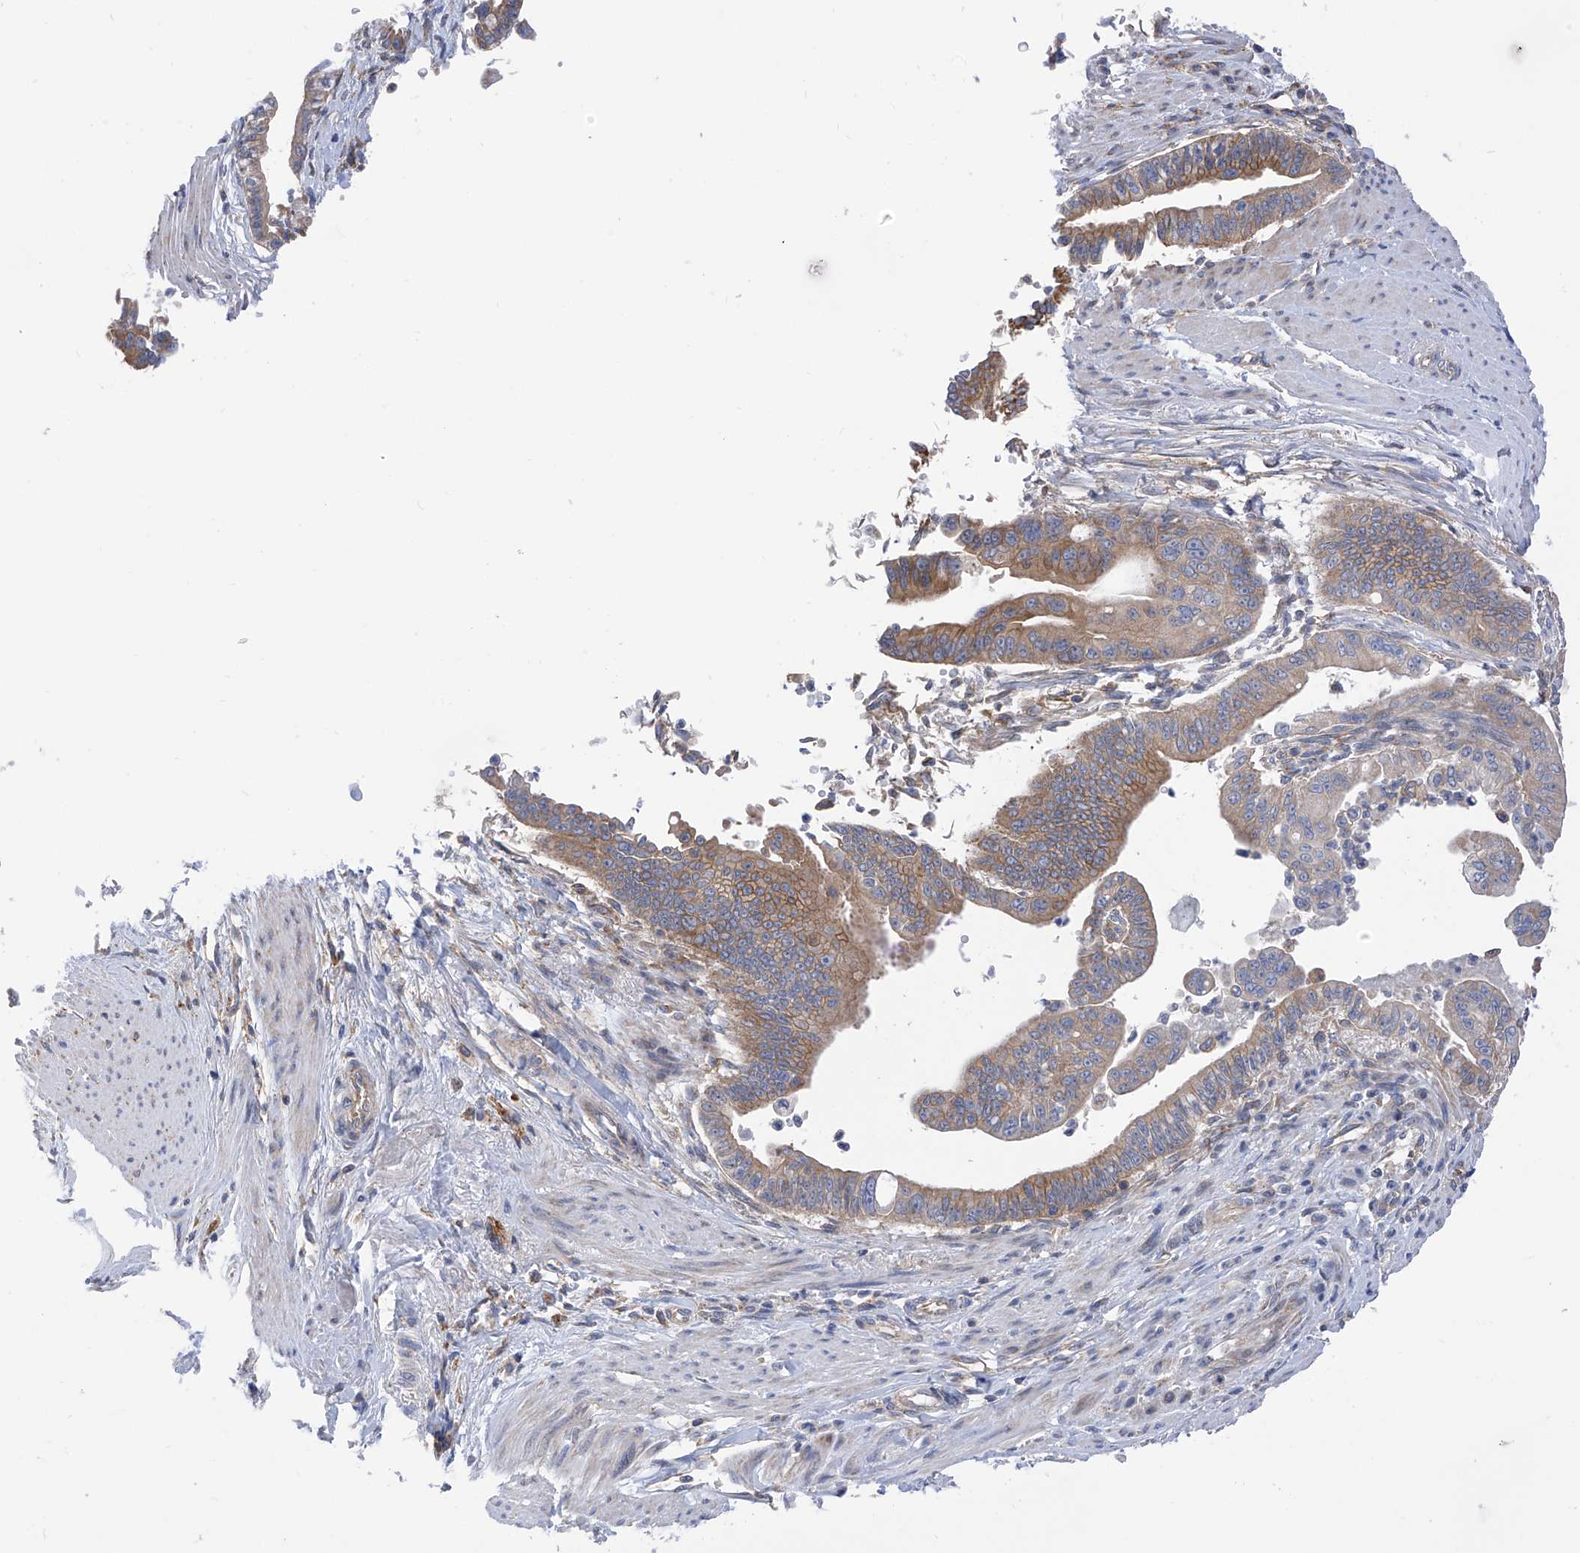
{"staining": {"intensity": "moderate", "quantity": ">75%", "location": "cytoplasmic/membranous"}, "tissue": "pancreatic cancer", "cell_type": "Tumor cells", "image_type": "cancer", "snomed": [{"axis": "morphology", "description": "Adenocarcinoma, NOS"}, {"axis": "topography", "description": "Pancreas"}], "caption": "Immunohistochemical staining of human pancreatic cancer (adenocarcinoma) demonstrates medium levels of moderate cytoplasmic/membranous protein staining in about >75% of tumor cells. (DAB (3,3'-diaminobenzidine) IHC, brown staining for protein, blue staining for nuclei).", "gene": "P2RX7", "patient": {"sex": "male", "age": 70}}